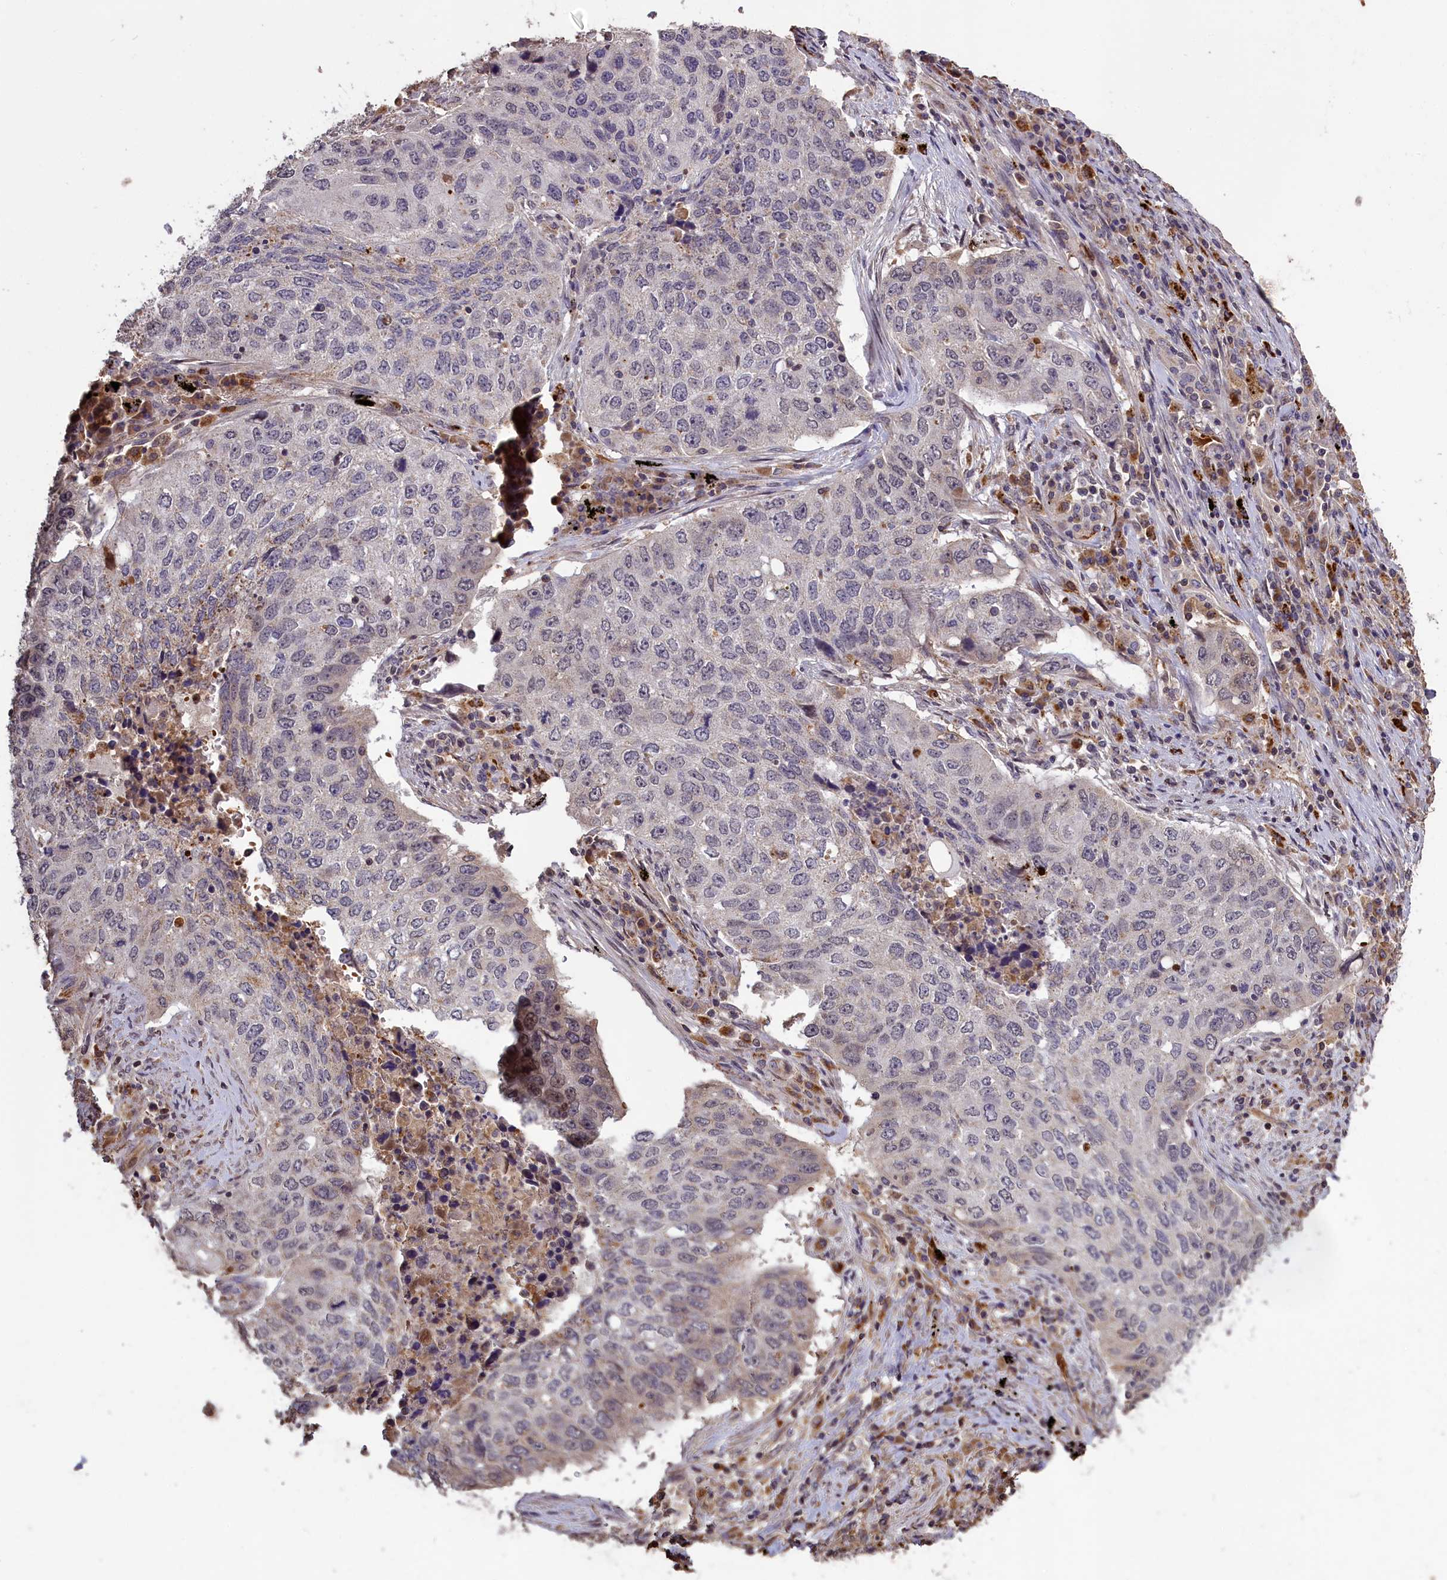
{"staining": {"intensity": "negative", "quantity": "none", "location": "none"}, "tissue": "lung cancer", "cell_type": "Tumor cells", "image_type": "cancer", "snomed": [{"axis": "morphology", "description": "Squamous cell carcinoma, NOS"}, {"axis": "topography", "description": "Lung"}], "caption": "Tumor cells are negative for protein expression in human lung squamous cell carcinoma. Brightfield microscopy of immunohistochemistry stained with DAB (3,3'-diaminobenzidine) (brown) and hematoxylin (blue), captured at high magnification.", "gene": "CLRN2", "patient": {"sex": "female", "age": 63}}